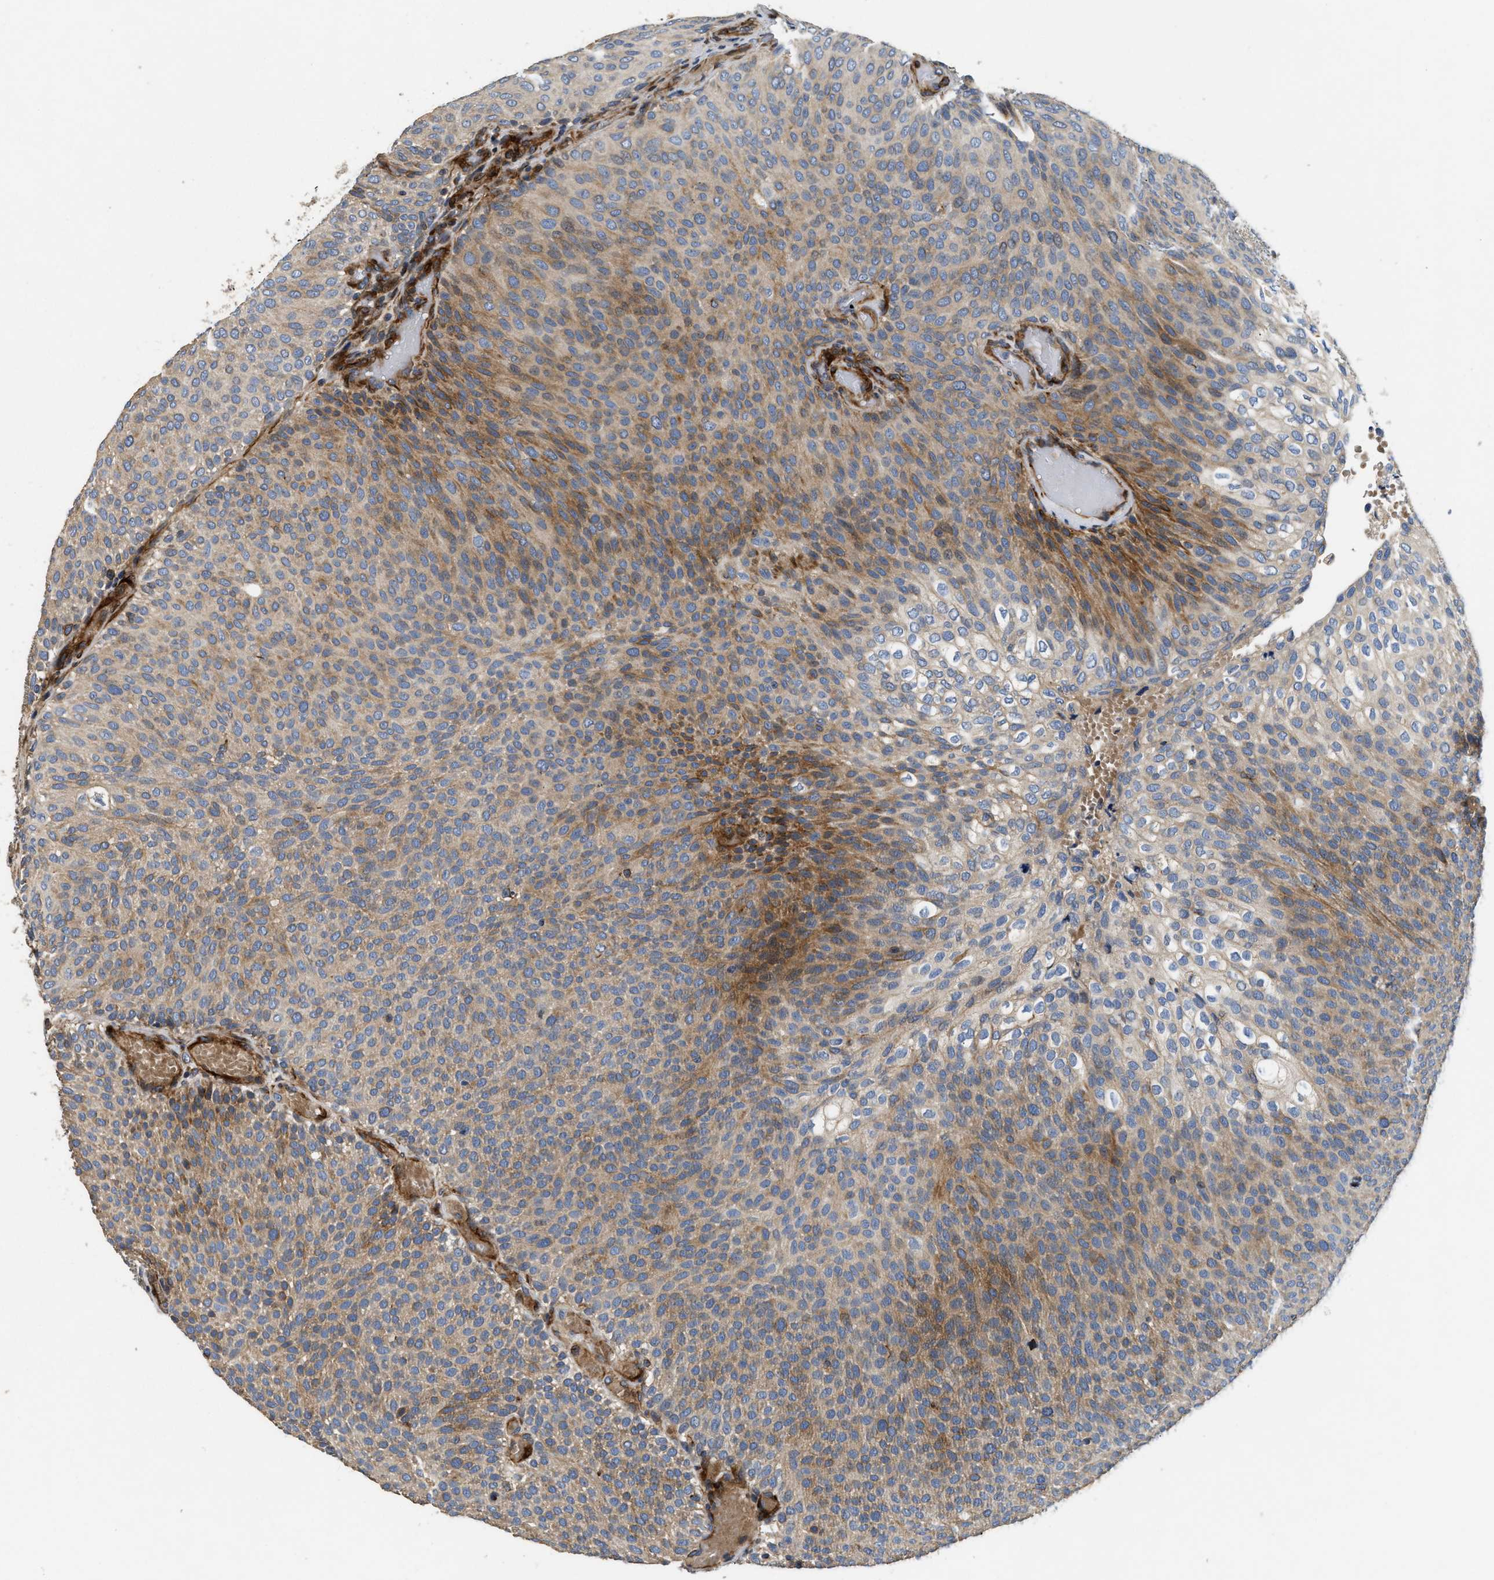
{"staining": {"intensity": "moderate", "quantity": ">75%", "location": "cytoplasmic/membranous"}, "tissue": "urothelial cancer", "cell_type": "Tumor cells", "image_type": "cancer", "snomed": [{"axis": "morphology", "description": "Urothelial carcinoma, Low grade"}, {"axis": "topography", "description": "Urinary bladder"}], "caption": "Urothelial carcinoma (low-grade) tissue displays moderate cytoplasmic/membranous expression in approximately >75% of tumor cells (Stains: DAB (3,3'-diaminobenzidine) in brown, nuclei in blue, Microscopy: brightfield microscopy at high magnification).", "gene": "IL17RC", "patient": {"sex": "male", "age": 78}}